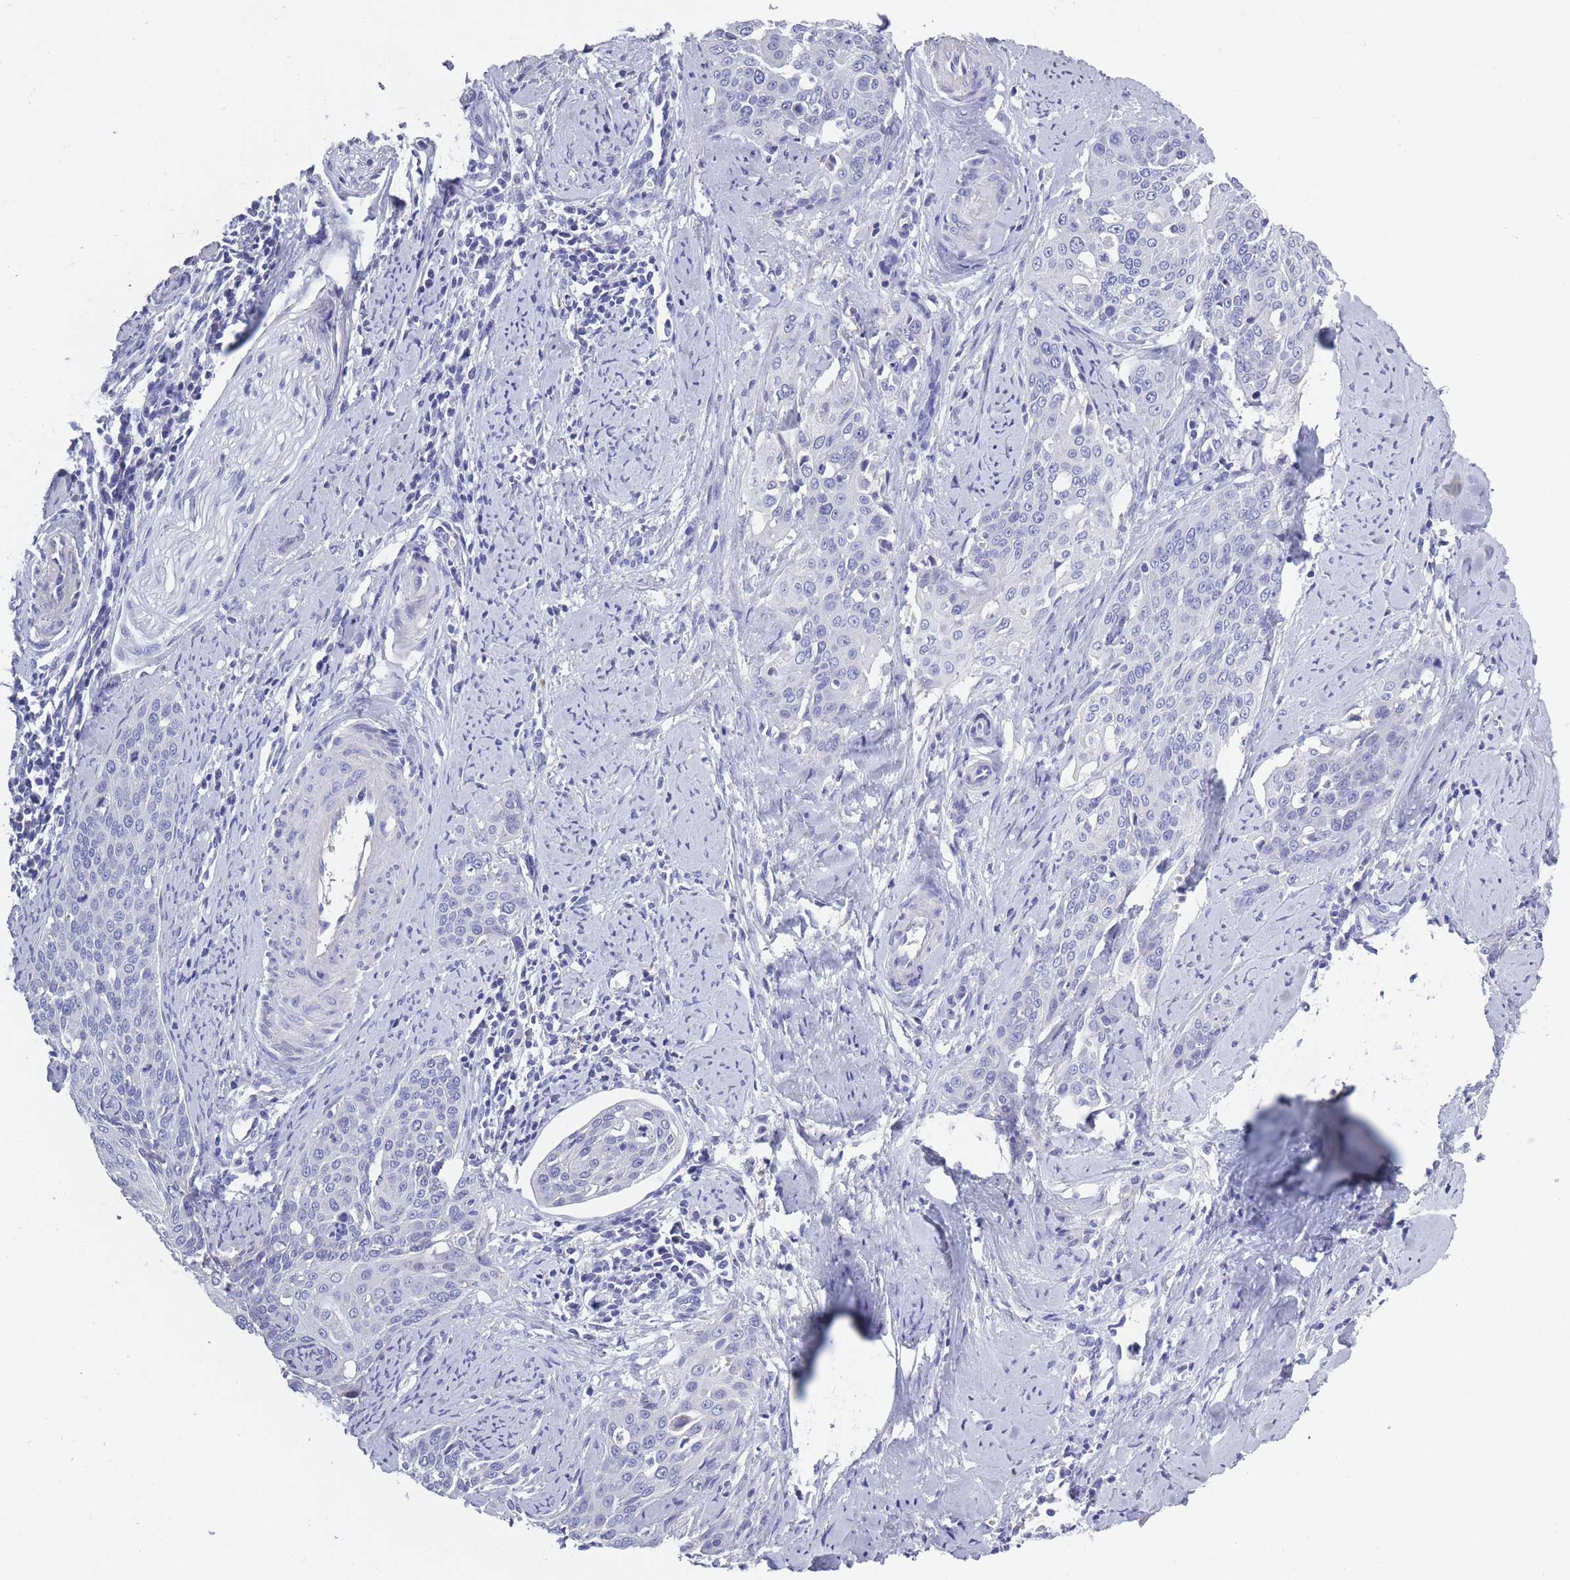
{"staining": {"intensity": "negative", "quantity": "none", "location": "none"}, "tissue": "cervical cancer", "cell_type": "Tumor cells", "image_type": "cancer", "snomed": [{"axis": "morphology", "description": "Squamous cell carcinoma, NOS"}, {"axis": "topography", "description": "Cervix"}], "caption": "Photomicrograph shows no significant protein expression in tumor cells of cervical cancer (squamous cell carcinoma). (DAB immunohistochemistry (IHC) visualized using brightfield microscopy, high magnification).", "gene": "OR4C5", "patient": {"sex": "female", "age": 44}}